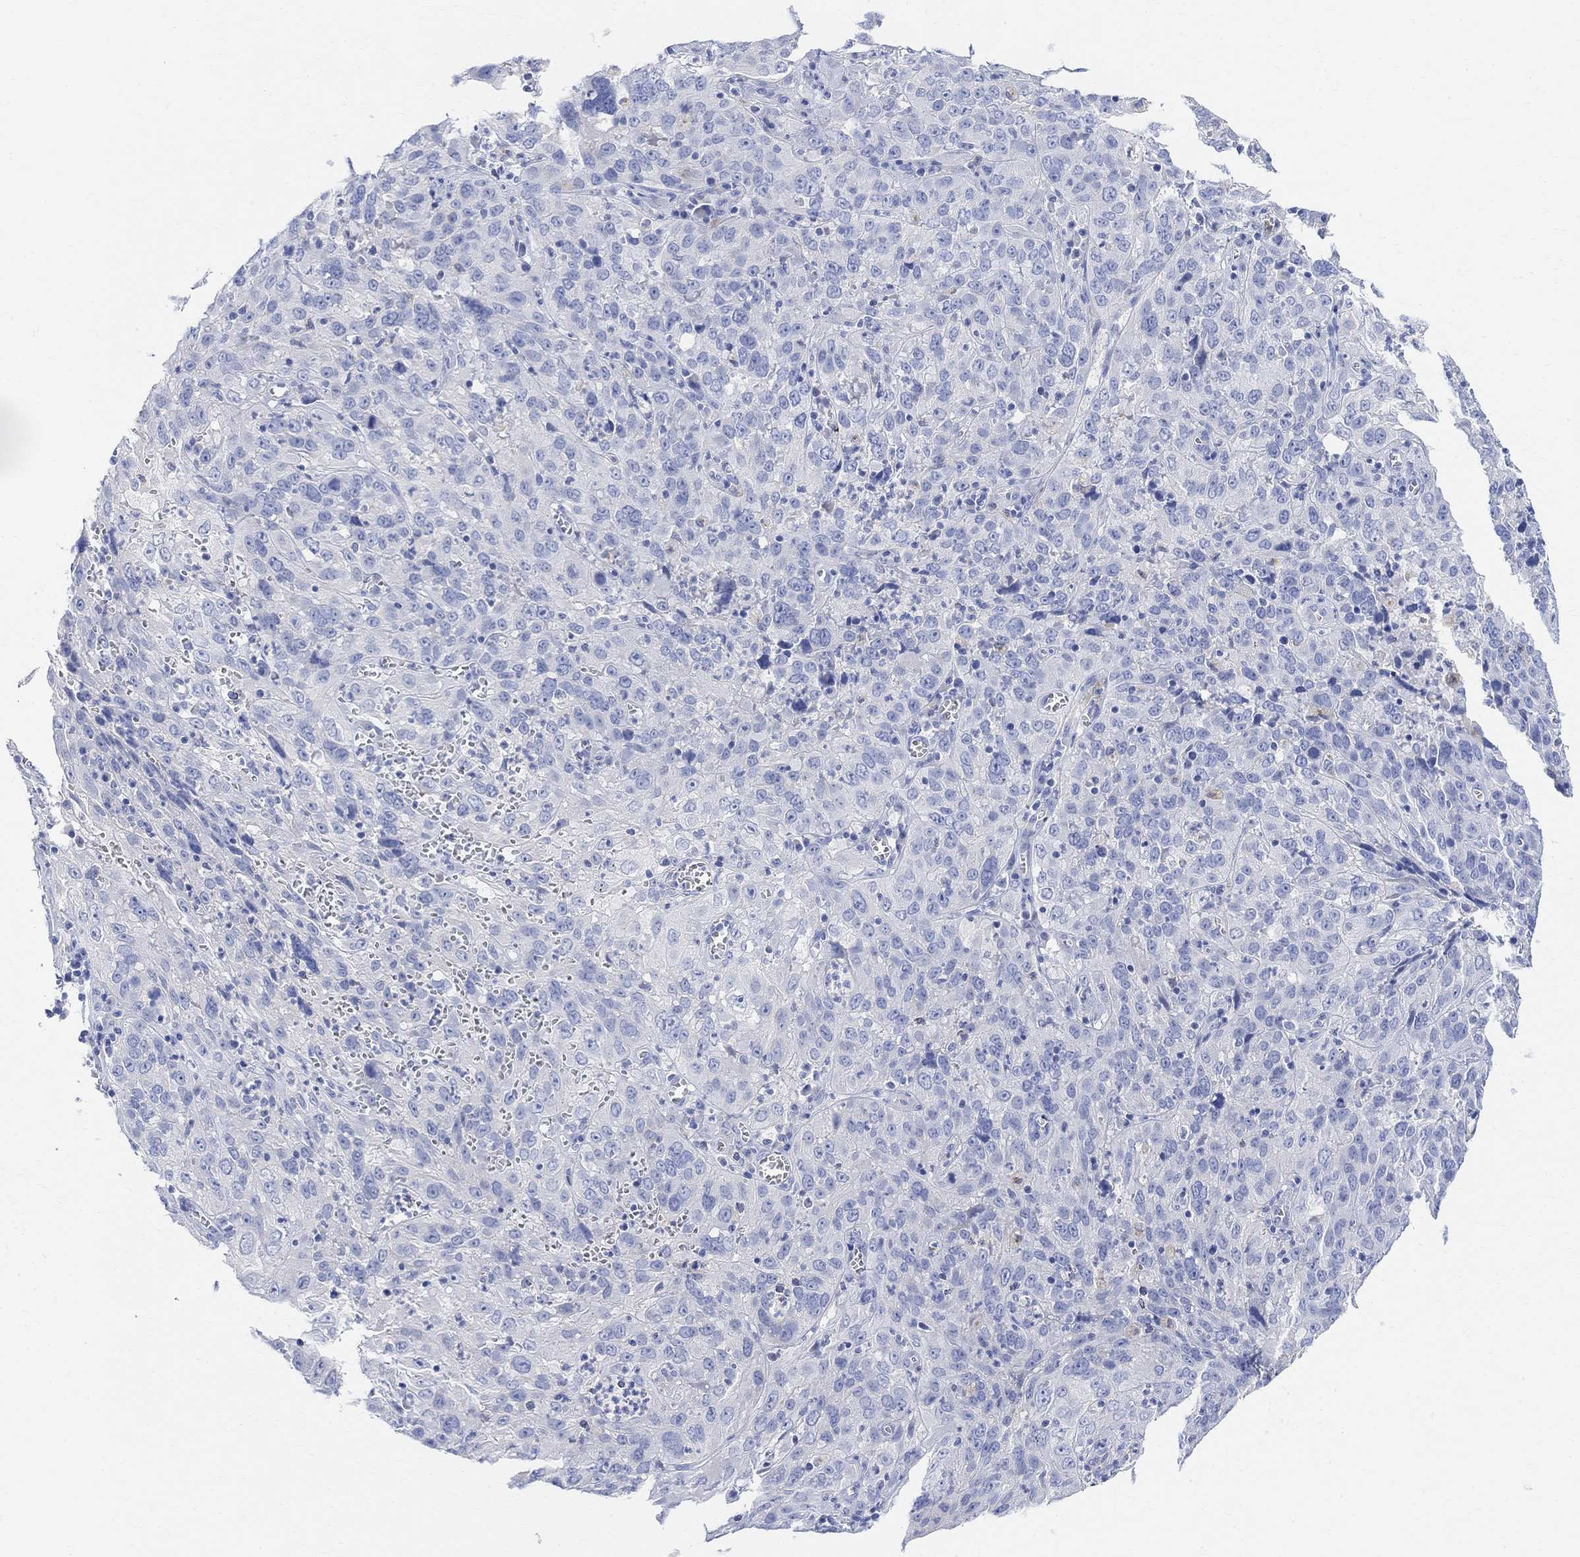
{"staining": {"intensity": "negative", "quantity": "none", "location": "none"}, "tissue": "cervical cancer", "cell_type": "Tumor cells", "image_type": "cancer", "snomed": [{"axis": "morphology", "description": "Squamous cell carcinoma, NOS"}, {"axis": "topography", "description": "Cervix"}], "caption": "This is a photomicrograph of immunohistochemistry (IHC) staining of squamous cell carcinoma (cervical), which shows no expression in tumor cells.", "gene": "RETNLB", "patient": {"sex": "female", "age": 32}}